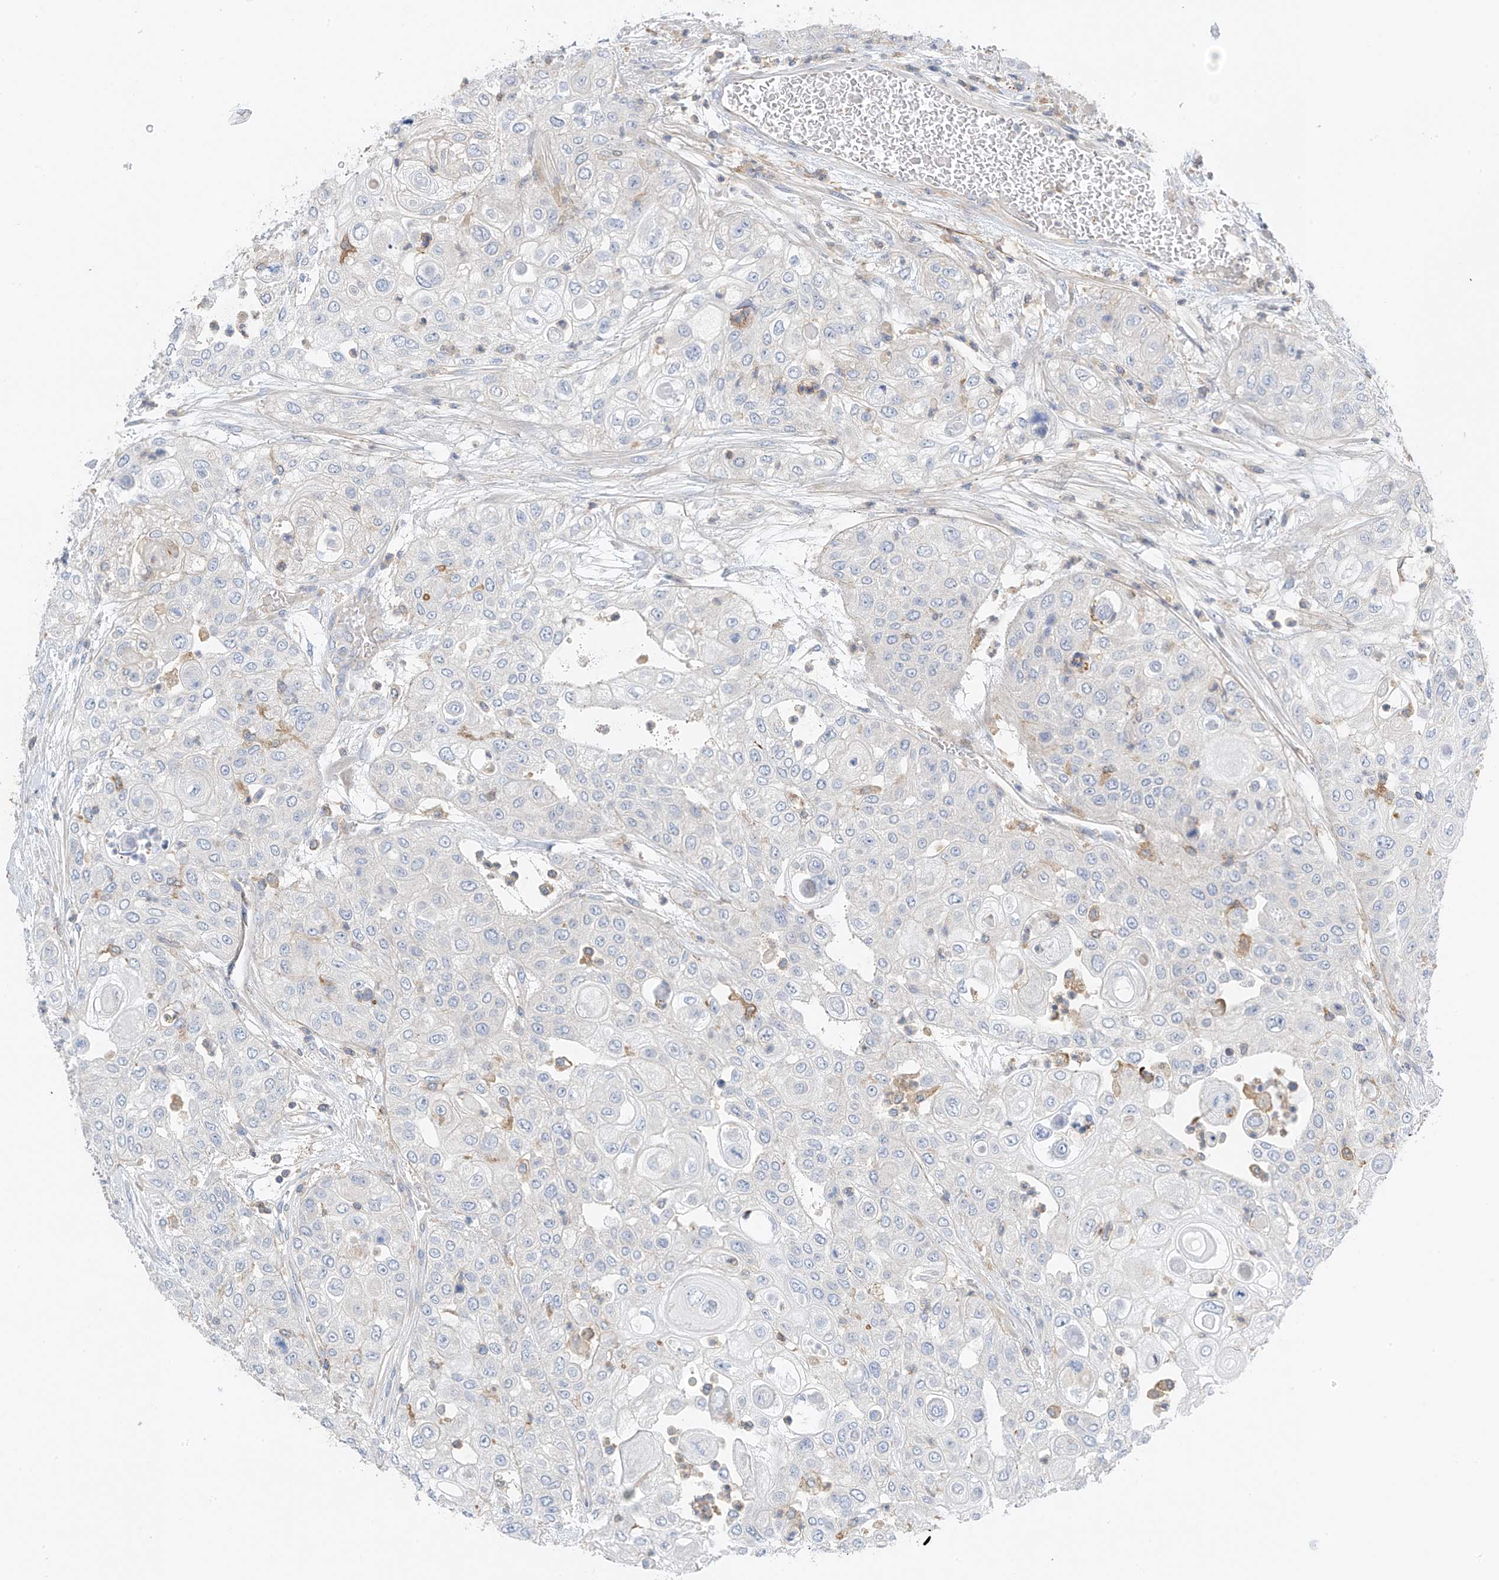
{"staining": {"intensity": "negative", "quantity": "none", "location": "none"}, "tissue": "urothelial cancer", "cell_type": "Tumor cells", "image_type": "cancer", "snomed": [{"axis": "morphology", "description": "Urothelial carcinoma, High grade"}, {"axis": "topography", "description": "Urinary bladder"}], "caption": "A histopathology image of urothelial carcinoma (high-grade) stained for a protein exhibits no brown staining in tumor cells. (DAB (3,3'-diaminobenzidine) immunohistochemistry (IHC) with hematoxylin counter stain).", "gene": "NALCN", "patient": {"sex": "female", "age": 79}}